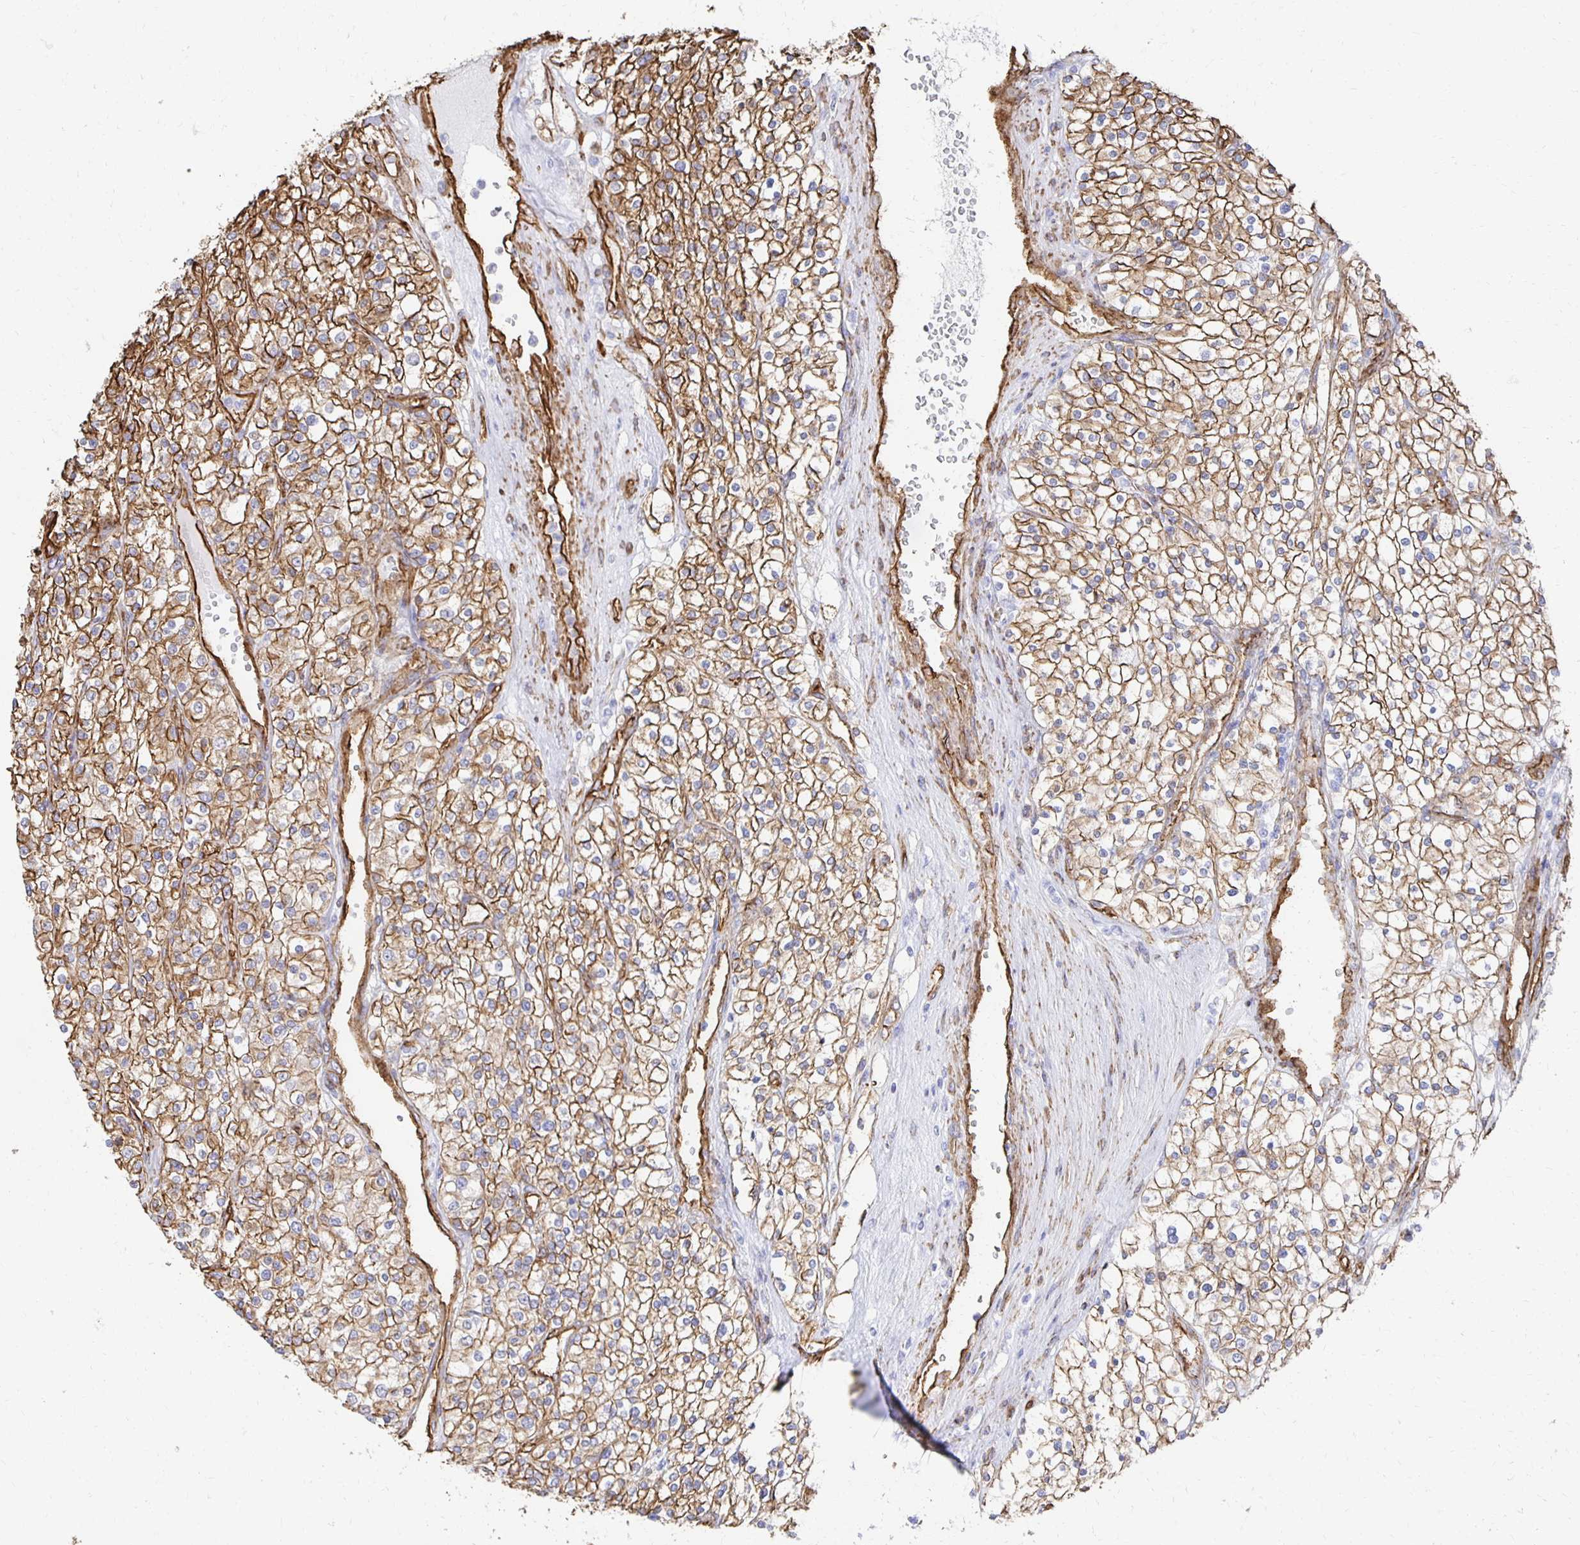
{"staining": {"intensity": "moderate", "quantity": ">75%", "location": "cytoplasmic/membranous"}, "tissue": "renal cancer", "cell_type": "Tumor cells", "image_type": "cancer", "snomed": [{"axis": "morphology", "description": "Adenocarcinoma, NOS"}, {"axis": "topography", "description": "Kidney"}], "caption": "About >75% of tumor cells in human renal adenocarcinoma reveal moderate cytoplasmic/membranous protein expression as visualized by brown immunohistochemical staining.", "gene": "VIPR2", "patient": {"sex": "male", "age": 80}}